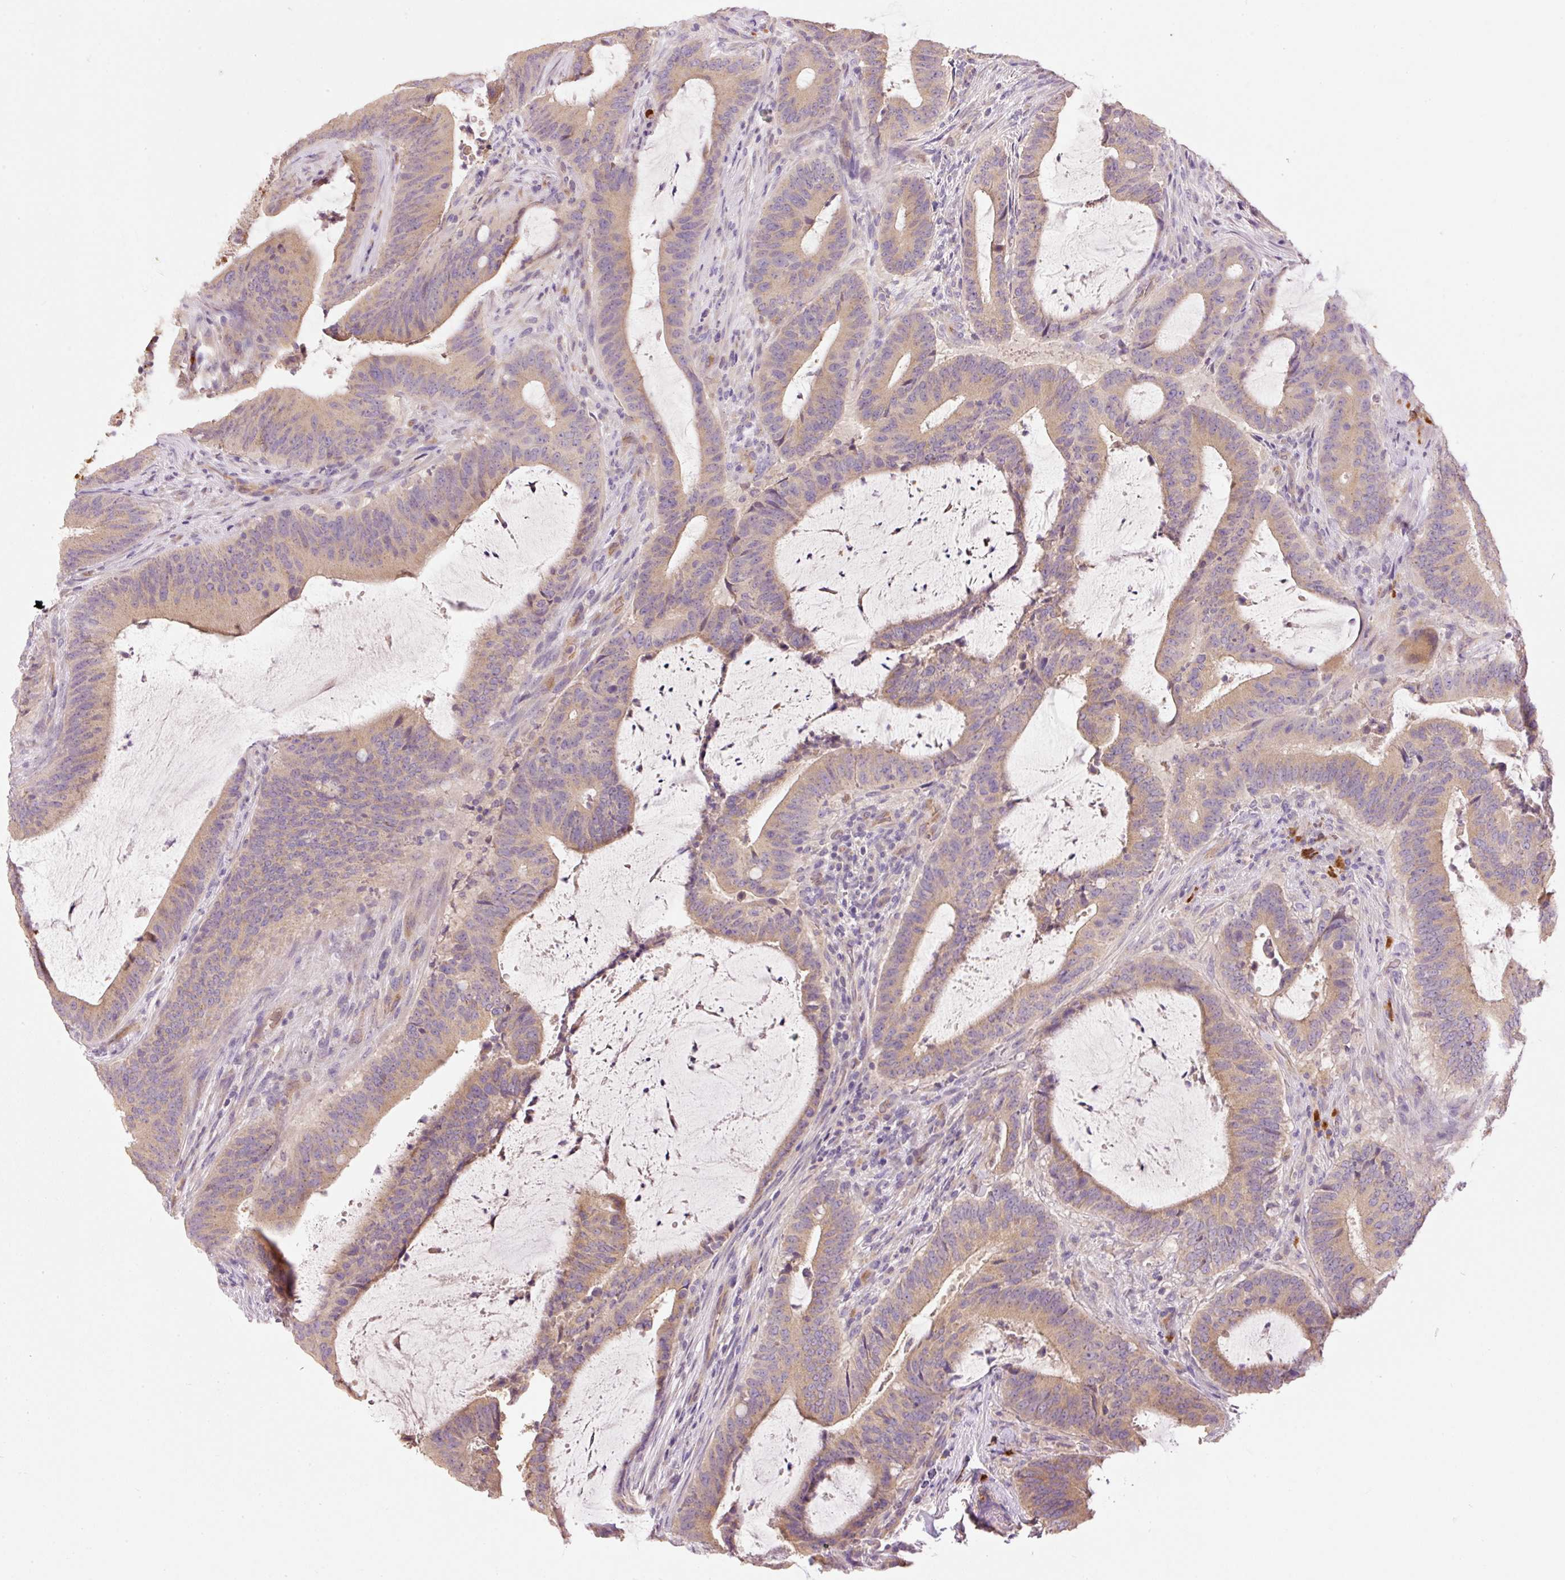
{"staining": {"intensity": "moderate", "quantity": ">75%", "location": "cytoplasmic/membranous"}, "tissue": "colorectal cancer", "cell_type": "Tumor cells", "image_type": "cancer", "snomed": [{"axis": "morphology", "description": "Adenocarcinoma, NOS"}, {"axis": "topography", "description": "Colon"}], "caption": "Colorectal adenocarcinoma tissue reveals moderate cytoplasmic/membranous expression in approximately >75% of tumor cells, visualized by immunohistochemistry.", "gene": "PNPLA5", "patient": {"sex": "female", "age": 43}}